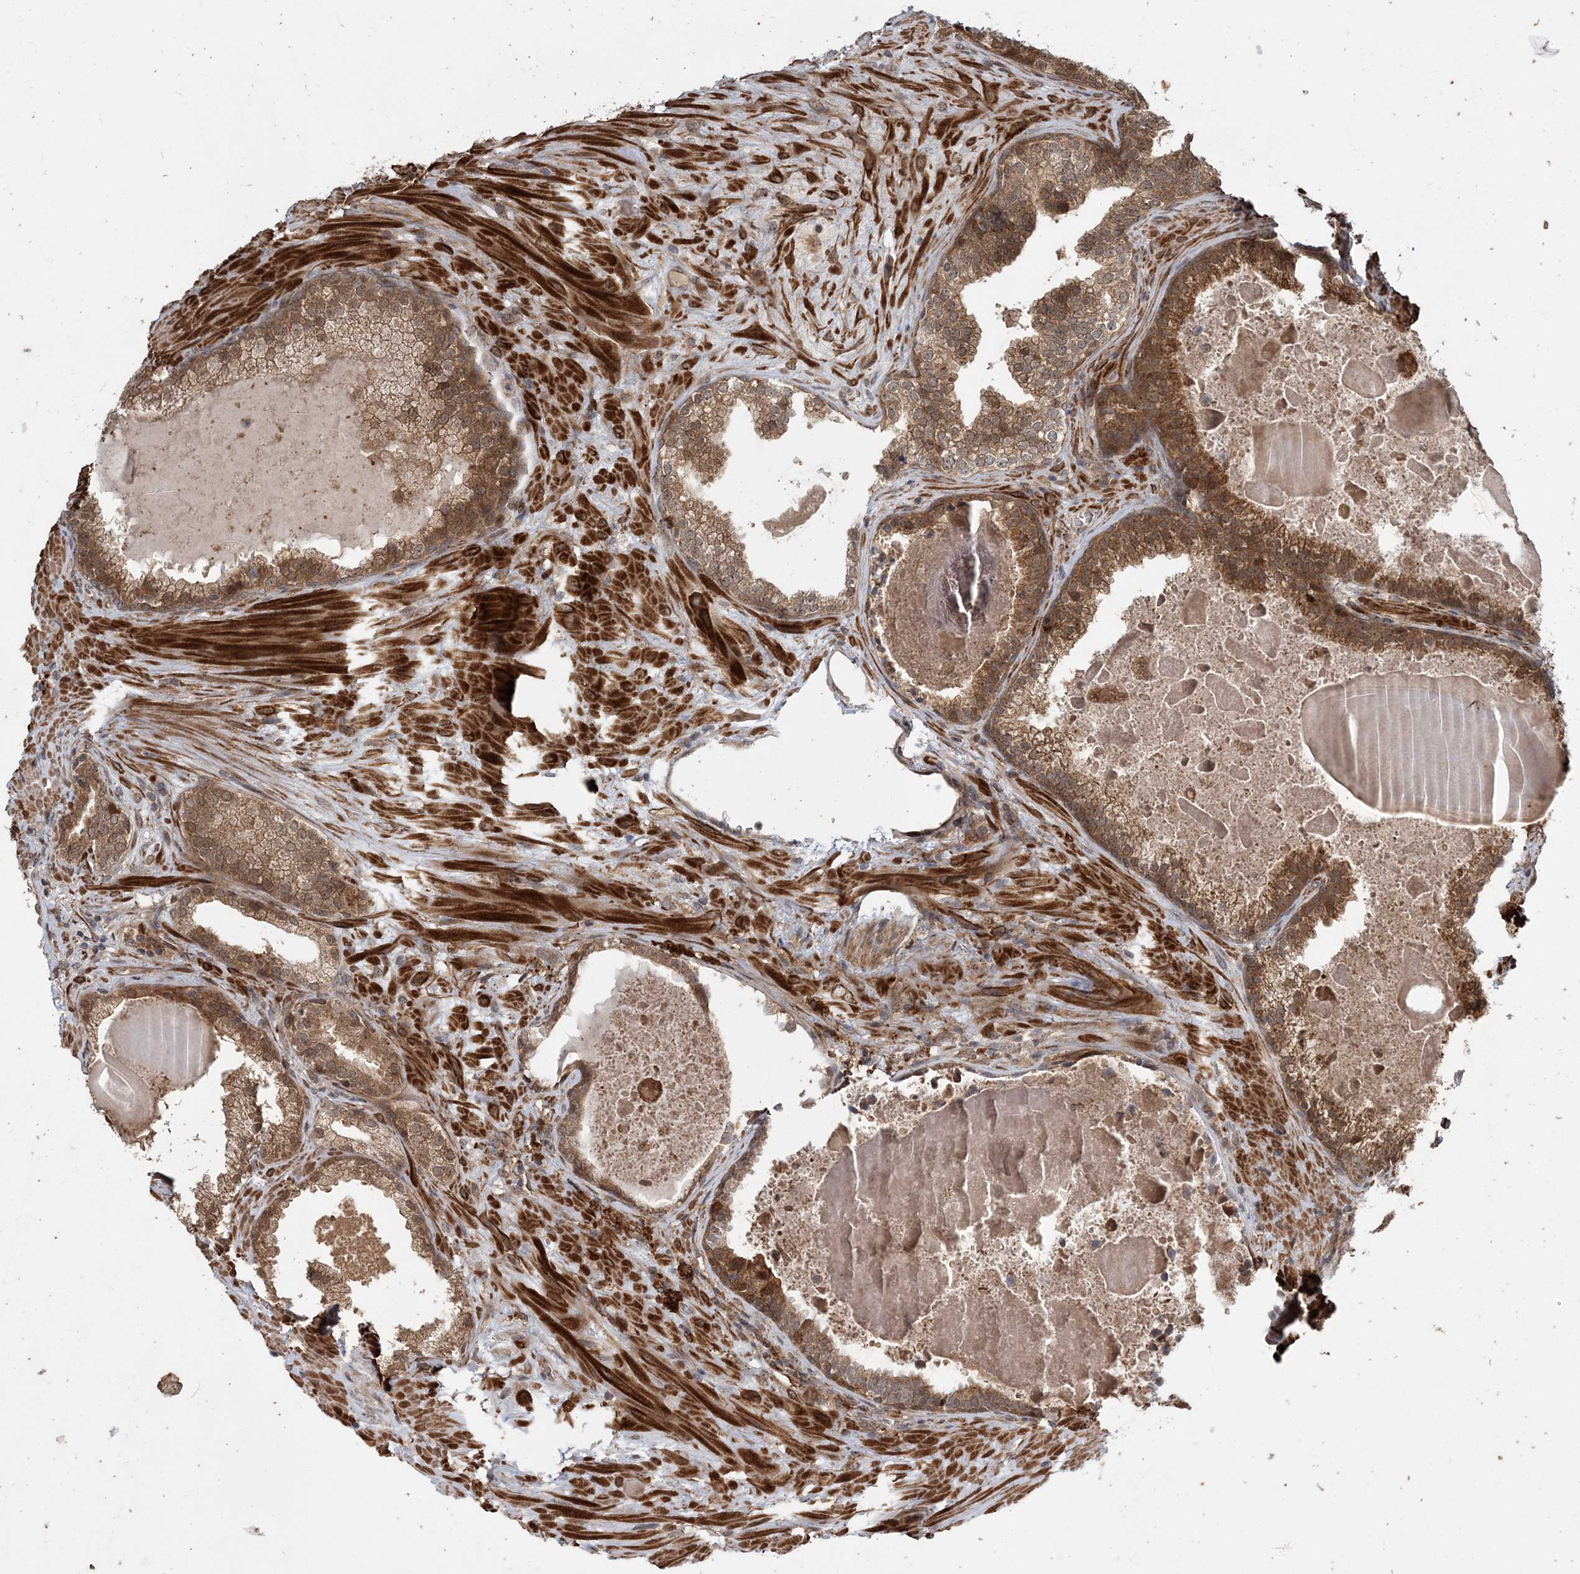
{"staining": {"intensity": "moderate", "quantity": ">75%", "location": "cytoplasmic/membranous,nuclear"}, "tissue": "prostate cancer", "cell_type": "Tumor cells", "image_type": "cancer", "snomed": [{"axis": "morphology", "description": "Adenocarcinoma, Low grade"}, {"axis": "topography", "description": "Prostate"}], "caption": "Brown immunohistochemical staining in human prostate cancer (adenocarcinoma (low-grade)) reveals moderate cytoplasmic/membranous and nuclear expression in approximately >75% of tumor cells.", "gene": "UBTD2", "patient": {"sex": "male", "age": 69}}